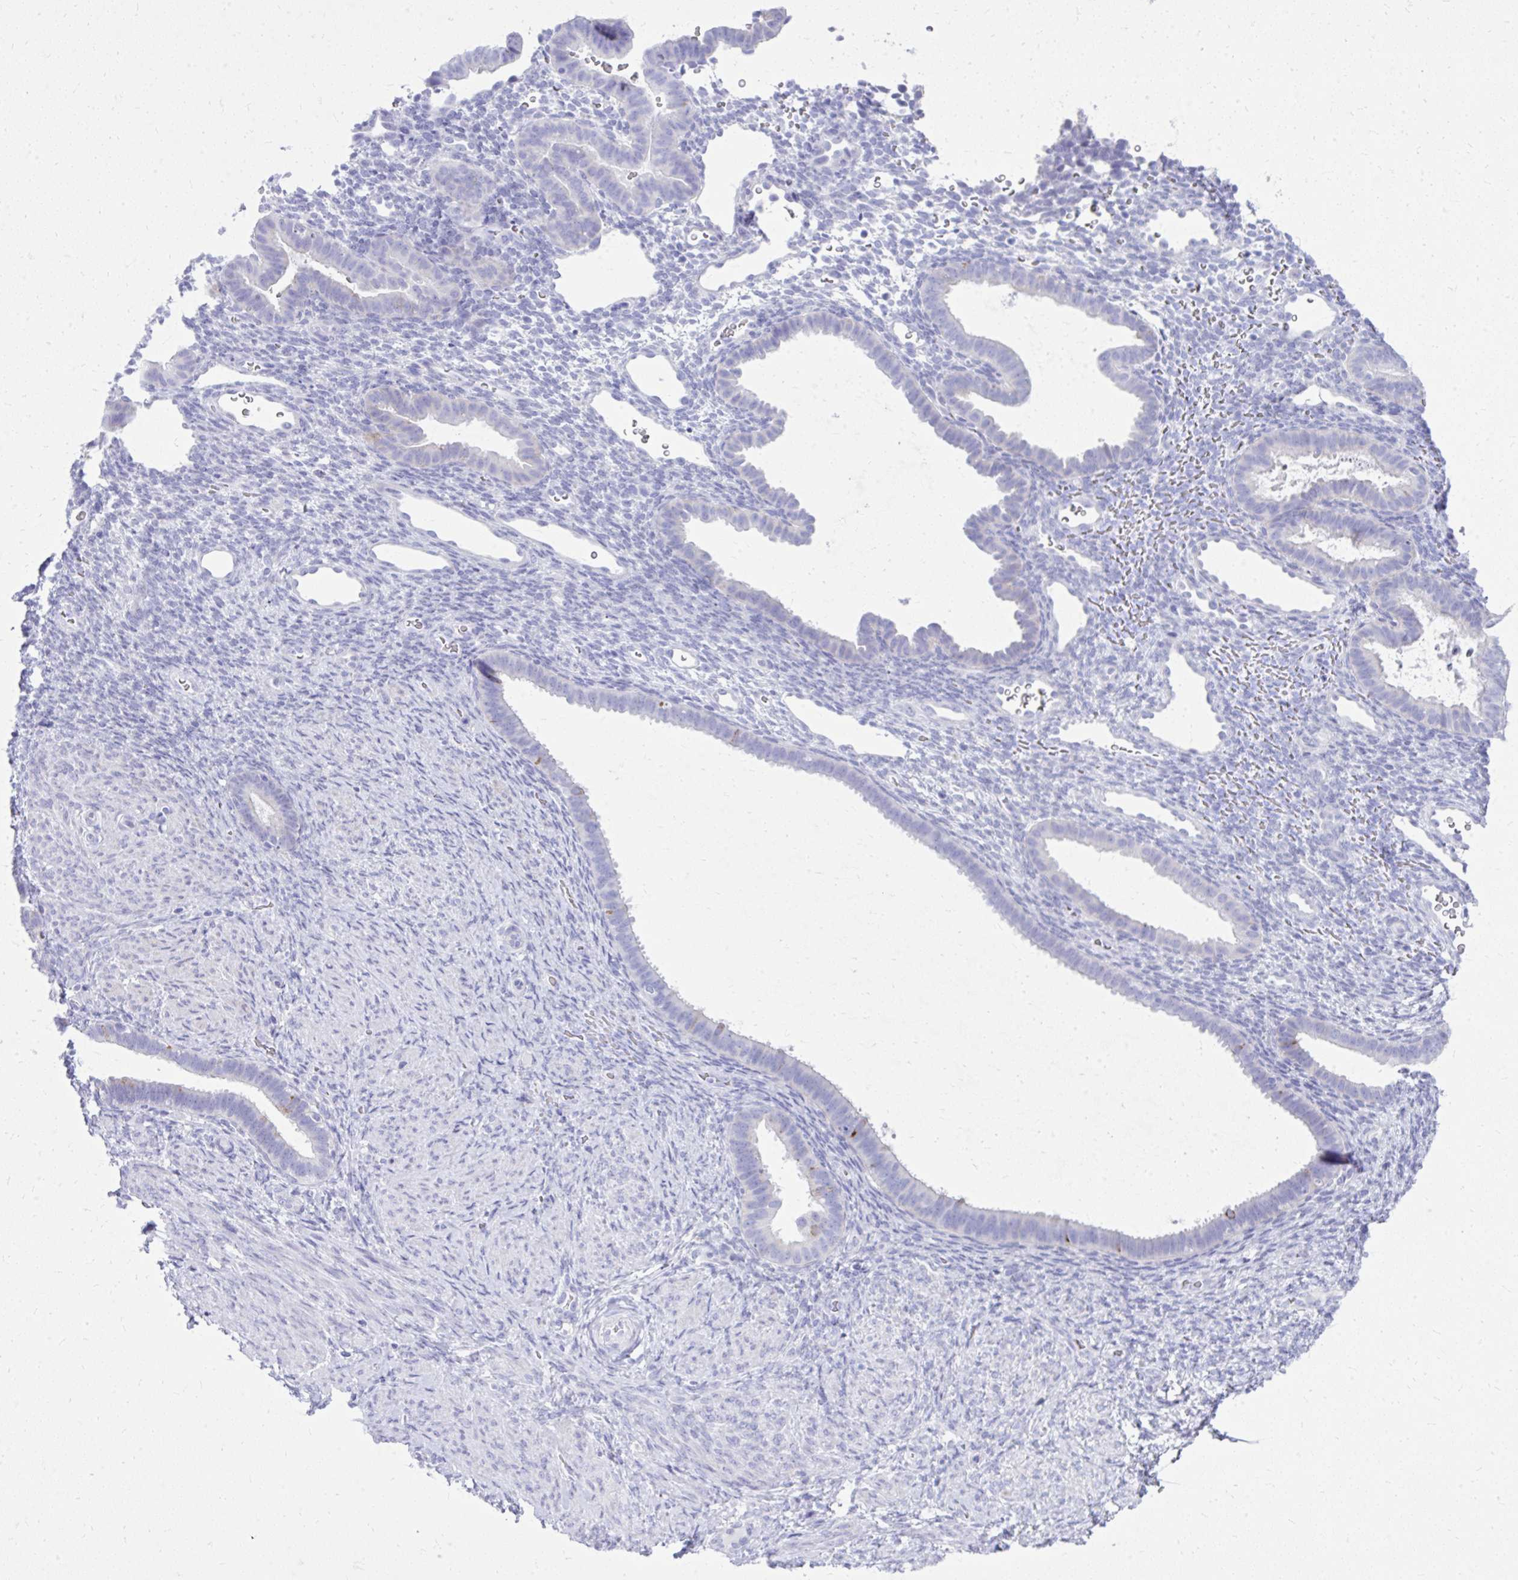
{"staining": {"intensity": "negative", "quantity": "none", "location": "none"}, "tissue": "endometrium", "cell_type": "Cells in endometrial stroma", "image_type": "normal", "snomed": [{"axis": "morphology", "description": "Normal tissue, NOS"}, {"axis": "topography", "description": "Endometrium"}], "caption": "This is a photomicrograph of IHC staining of normal endometrium, which shows no staining in cells in endometrial stroma.", "gene": "BCL6B", "patient": {"sex": "female", "age": 34}}